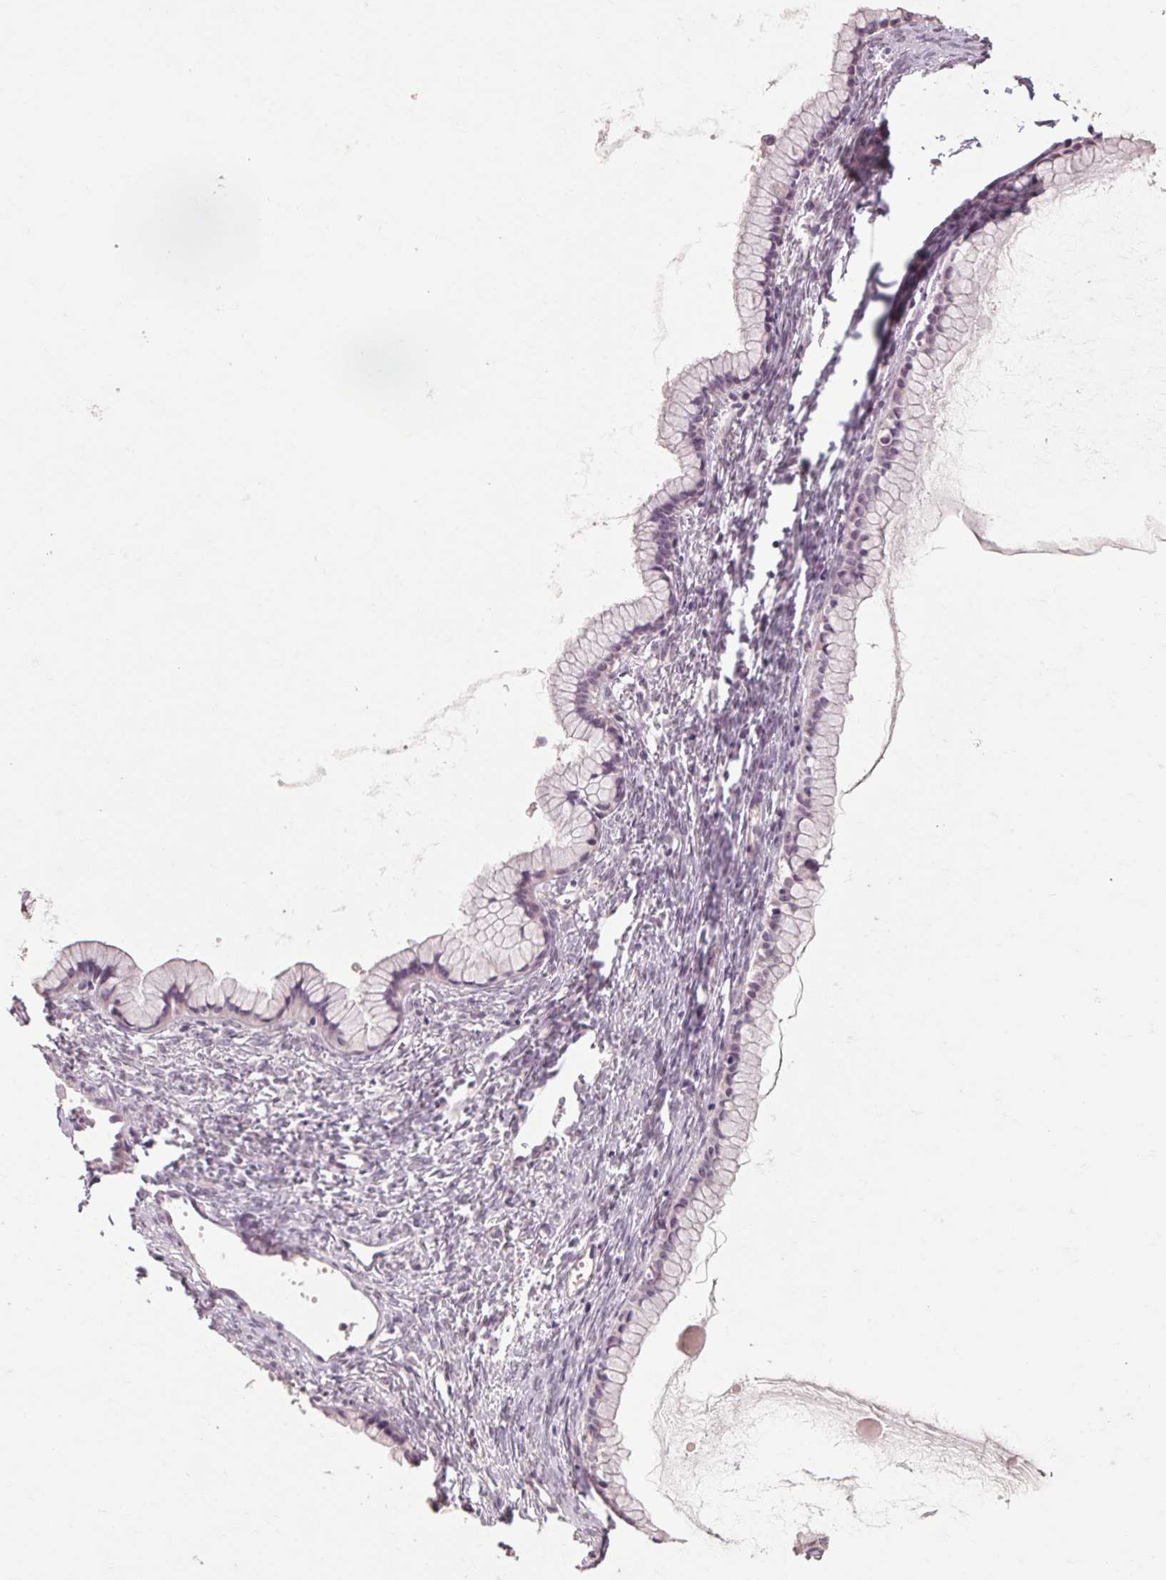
{"staining": {"intensity": "negative", "quantity": "none", "location": "none"}, "tissue": "ovarian cancer", "cell_type": "Tumor cells", "image_type": "cancer", "snomed": [{"axis": "morphology", "description": "Cystadenocarcinoma, mucinous, NOS"}, {"axis": "topography", "description": "Ovary"}], "caption": "Micrograph shows no significant protein staining in tumor cells of ovarian mucinous cystadenocarcinoma.", "gene": "POMC", "patient": {"sex": "female", "age": 41}}